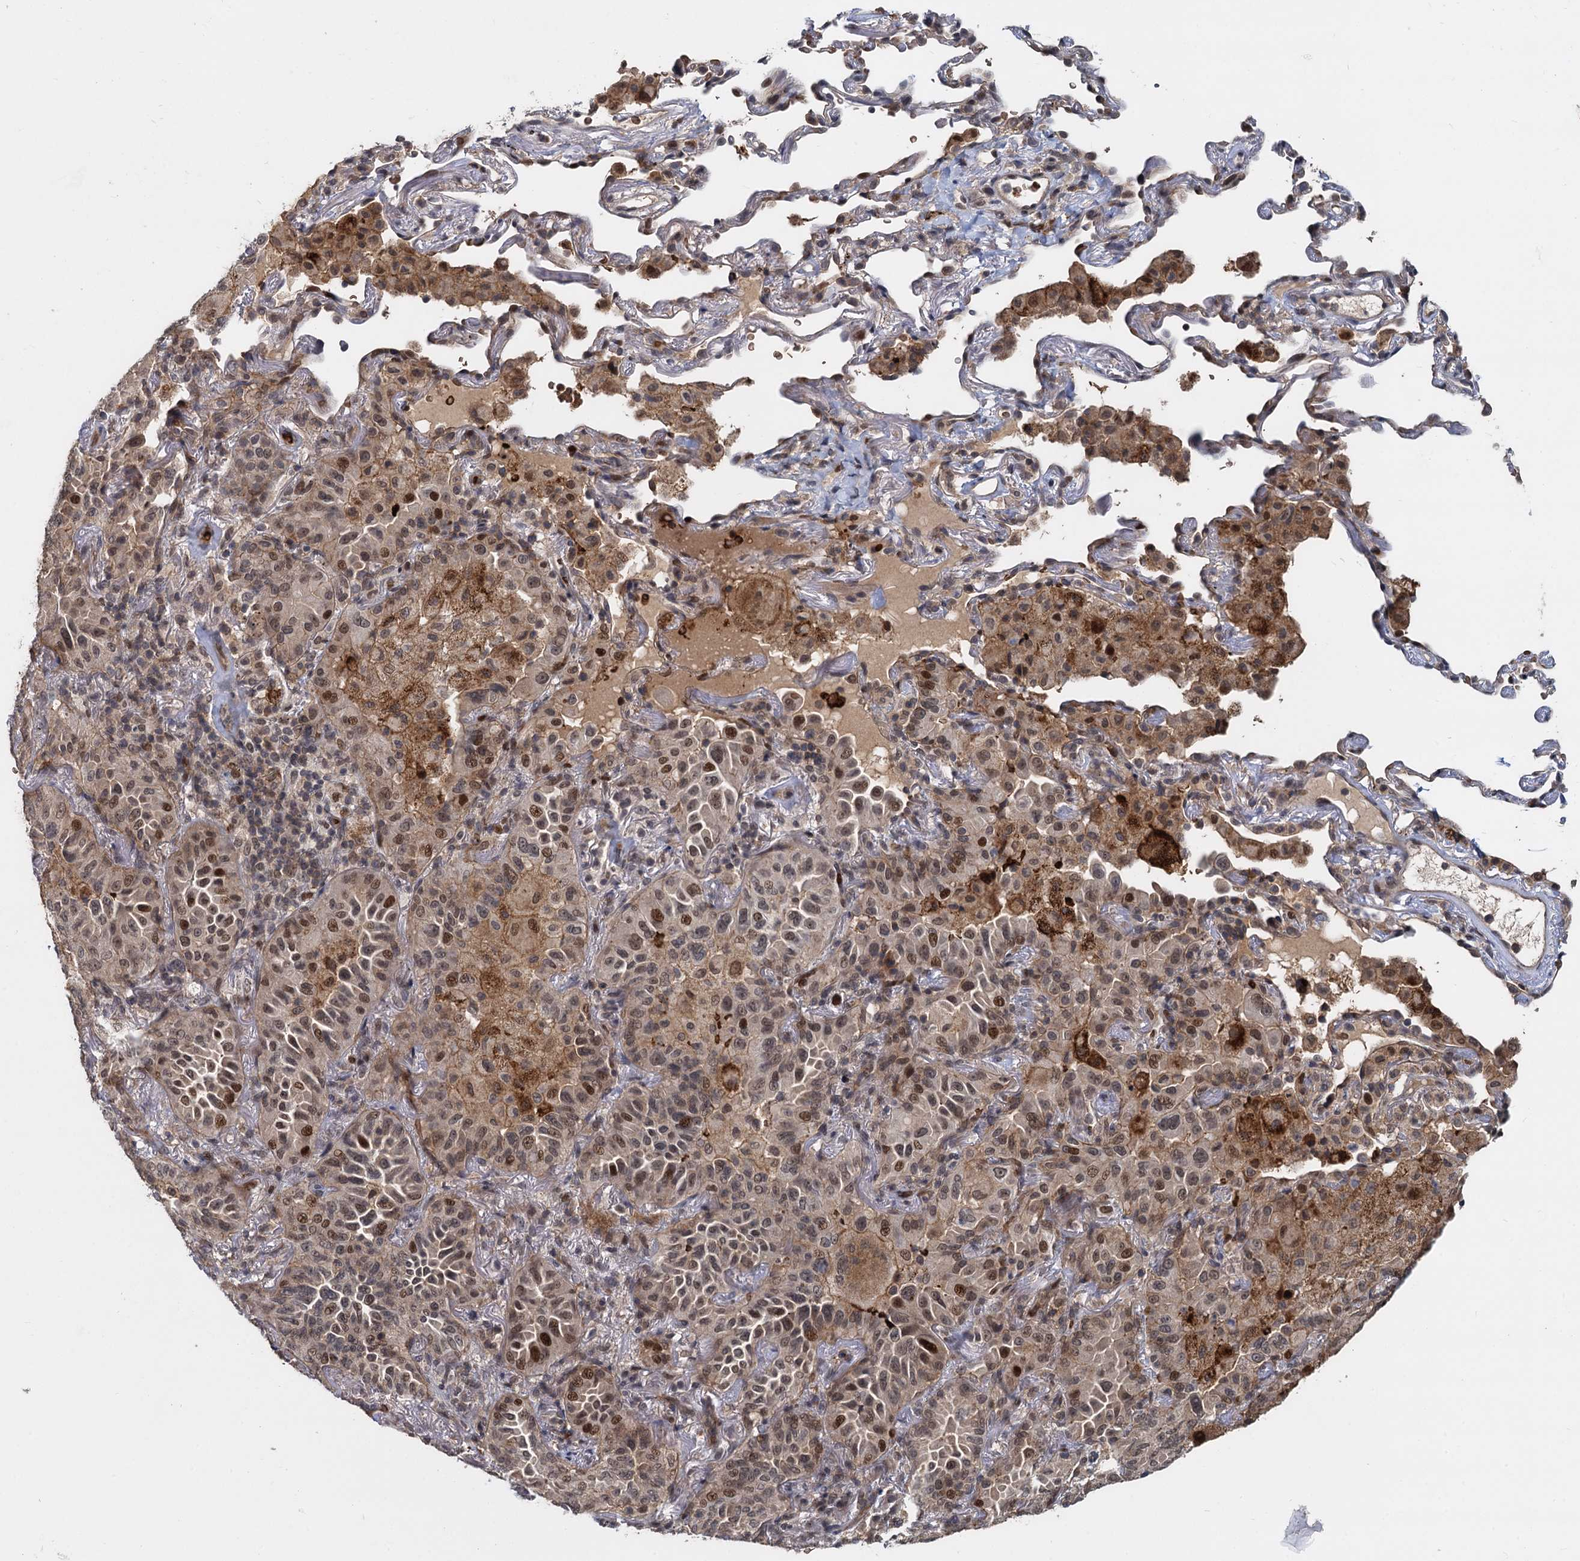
{"staining": {"intensity": "moderate", "quantity": ">75%", "location": "nuclear"}, "tissue": "lung cancer", "cell_type": "Tumor cells", "image_type": "cancer", "snomed": [{"axis": "morphology", "description": "Adenocarcinoma, NOS"}, {"axis": "topography", "description": "Lung"}], "caption": "Lung adenocarcinoma tissue demonstrates moderate nuclear expression in approximately >75% of tumor cells, visualized by immunohistochemistry. The protein is stained brown, and the nuclei are stained in blue (DAB IHC with brightfield microscopy, high magnification).", "gene": "FANCI", "patient": {"sex": "female", "age": 69}}